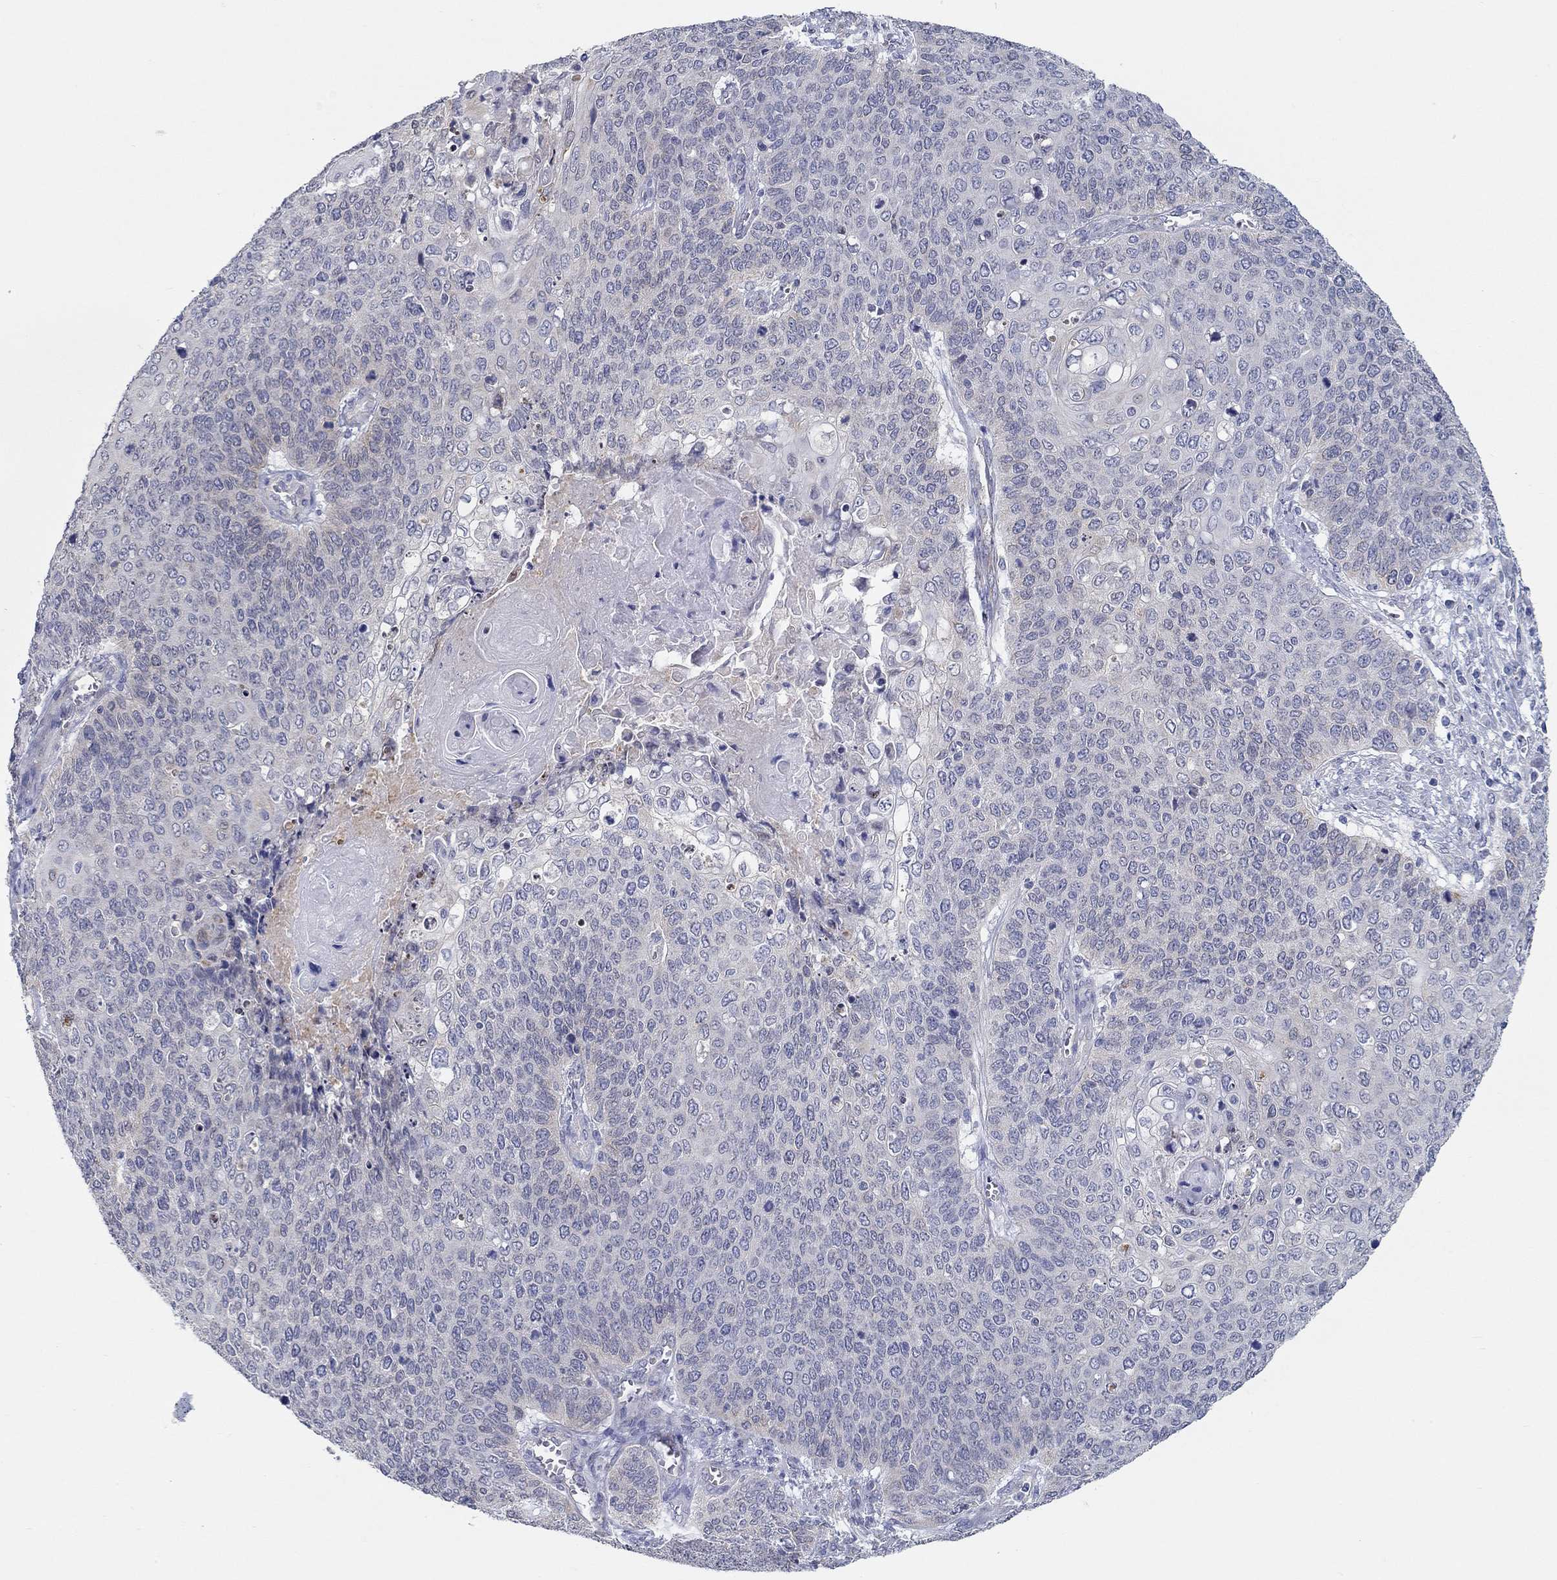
{"staining": {"intensity": "negative", "quantity": "none", "location": "none"}, "tissue": "cervical cancer", "cell_type": "Tumor cells", "image_type": "cancer", "snomed": [{"axis": "morphology", "description": "Squamous cell carcinoma, NOS"}, {"axis": "topography", "description": "Cervix"}], "caption": "IHC photomicrograph of human squamous cell carcinoma (cervical) stained for a protein (brown), which demonstrates no expression in tumor cells.", "gene": "ERMP1", "patient": {"sex": "female", "age": 39}}